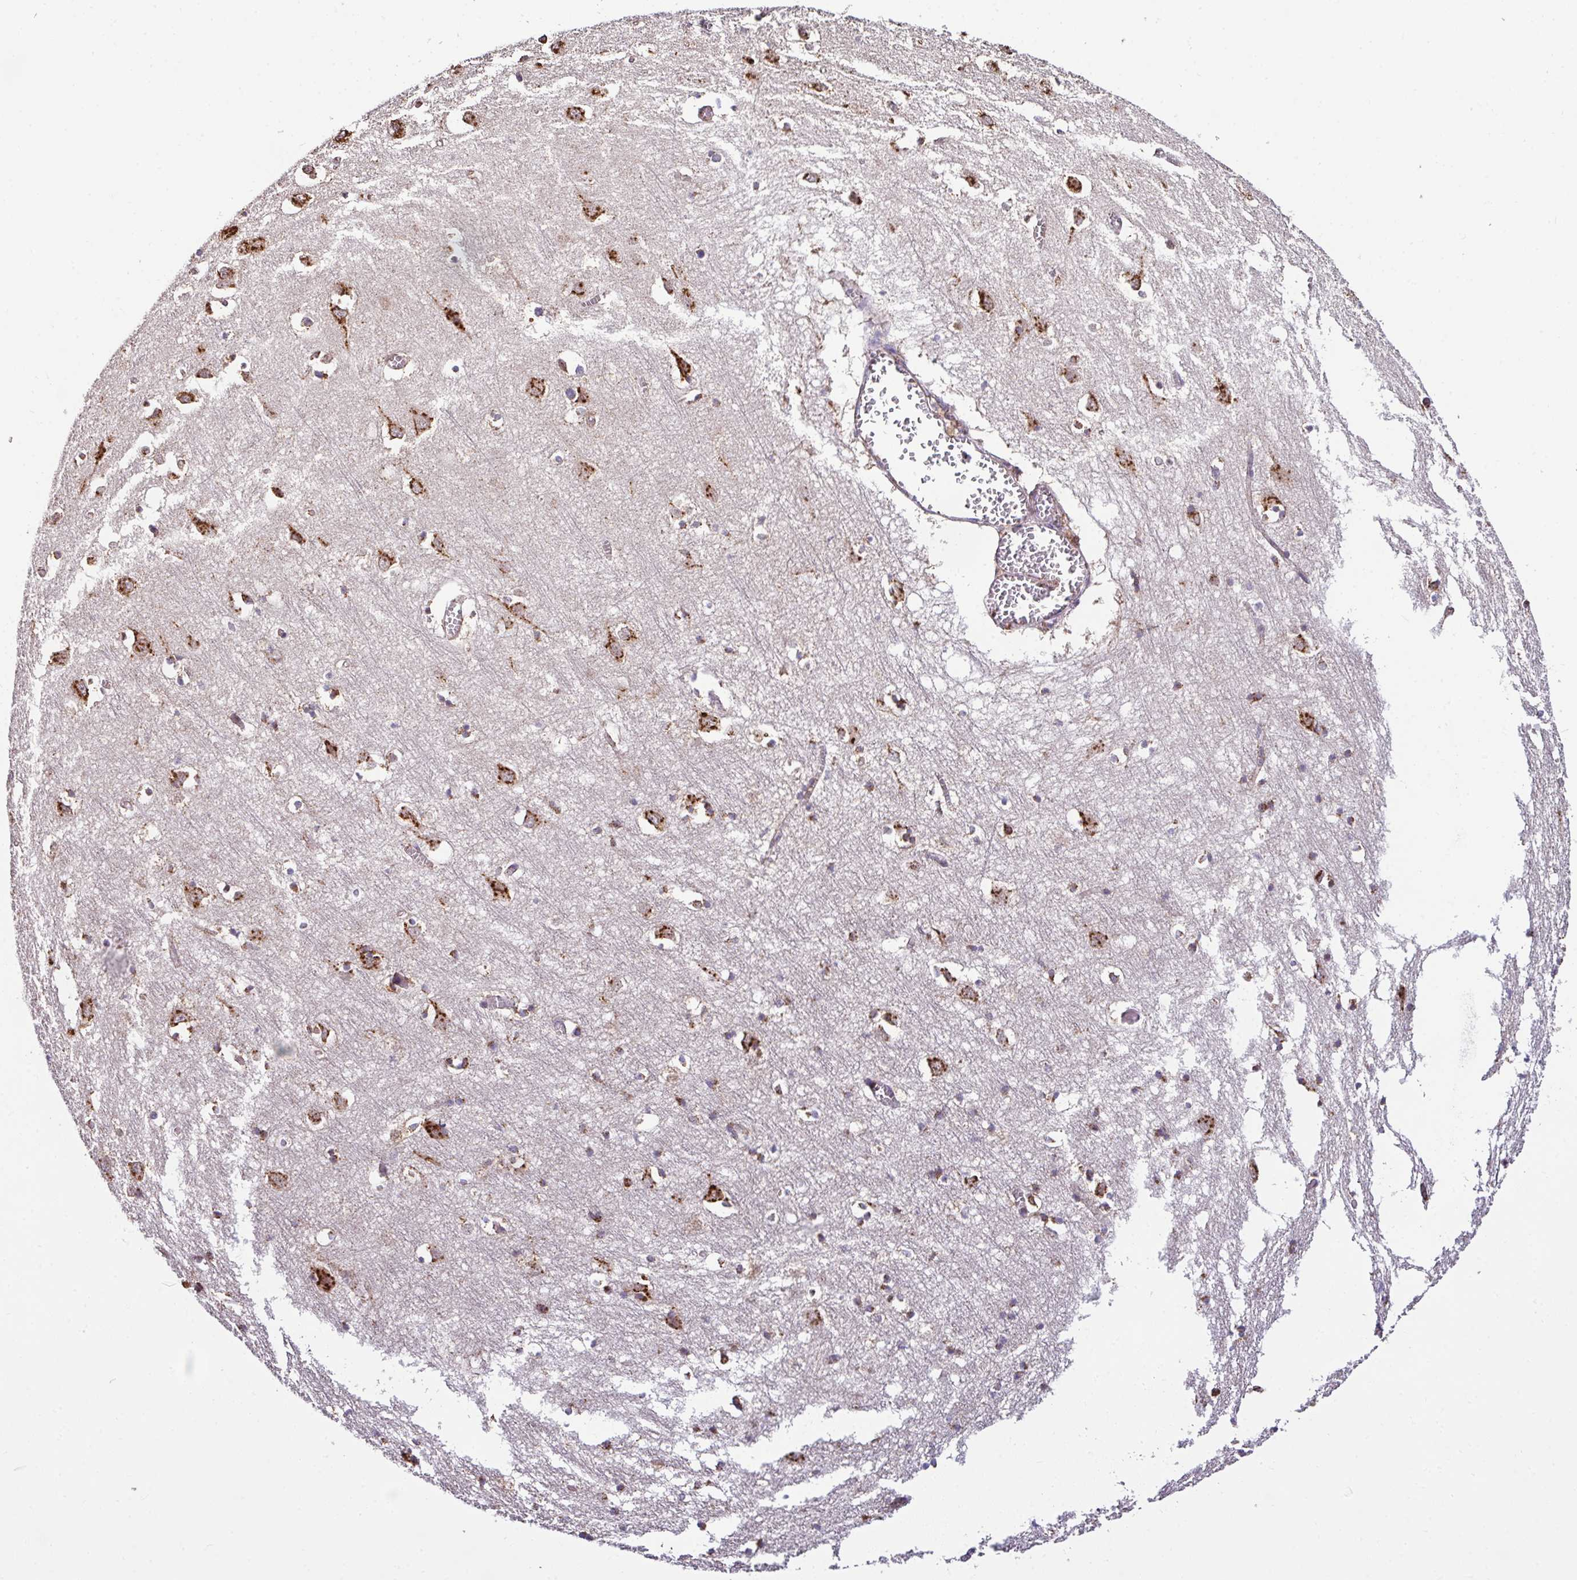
{"staining": {"intensity": "negative", "quantity": "none", "location": "none"}, "tissue": "cerebral cortex", "cell_type": "Endothelial cells", "image_type": "normal", "snomed": [{"axis": "morphology", "description": "Normal tissue, NOS"}, {"axis": "topography", "description": "Cerebral cortex"}], "caption": "Cerebral cortex stained for a protein using immunohistochemistry displays no positivity endothelial cells.", "gene": "CPD", "patient": {"sex": "male", "age": 70}}